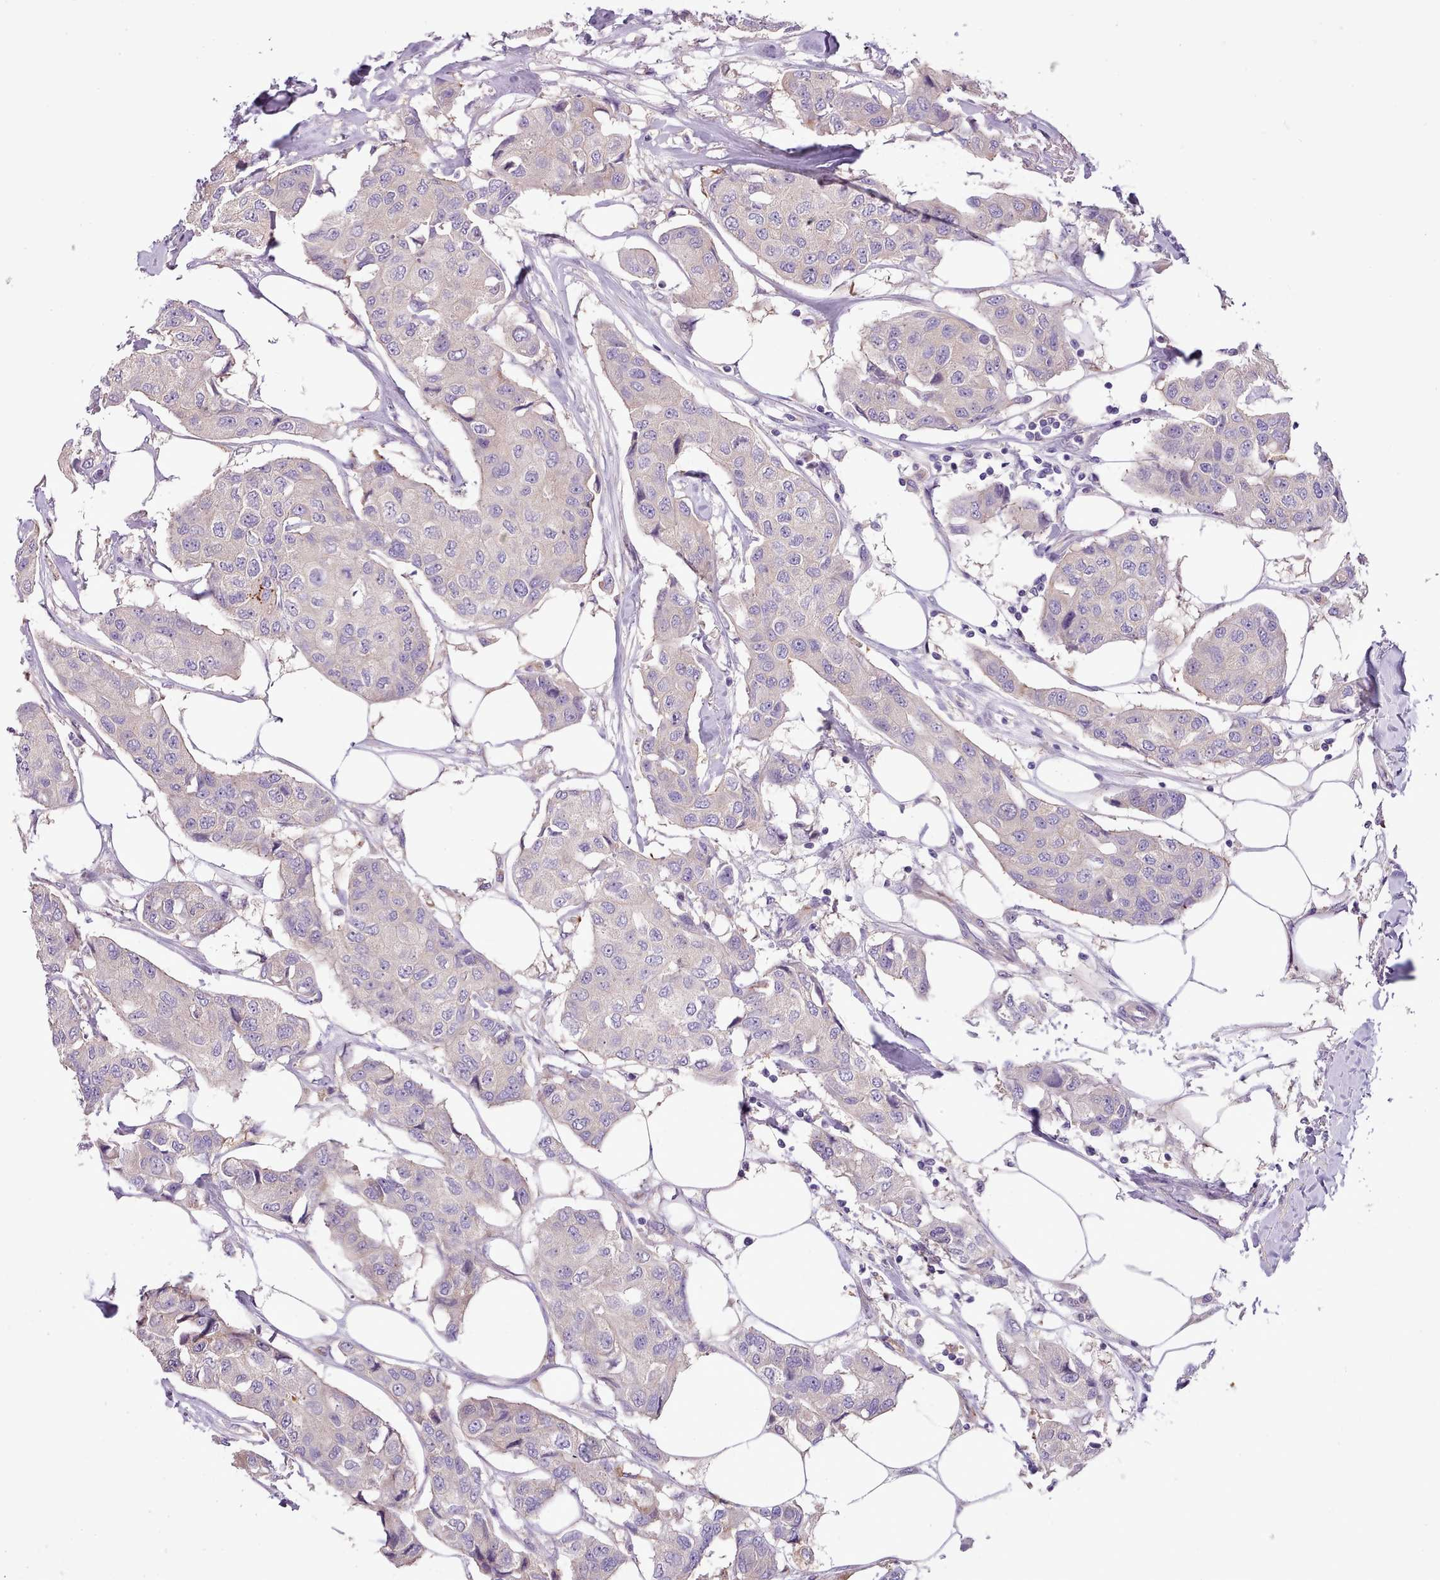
{"staining": {"intensity": "negative", "quantity": "none", "location": "none"}, "tissue": "breast cancer", "cell_type": "Tumor cells", "image_type": "cancer", "snomed": [{"axis": "morphology", "description": "Duct carcinoma"}, {"axis": "topography", "description": "Breast"}], "caption": "Immunohistochemistry of human intraductal carcinoma (breast) shows no staining in tumor cells.", "gene": "SETX", "patient": {"sex": "female", "age": 80}}